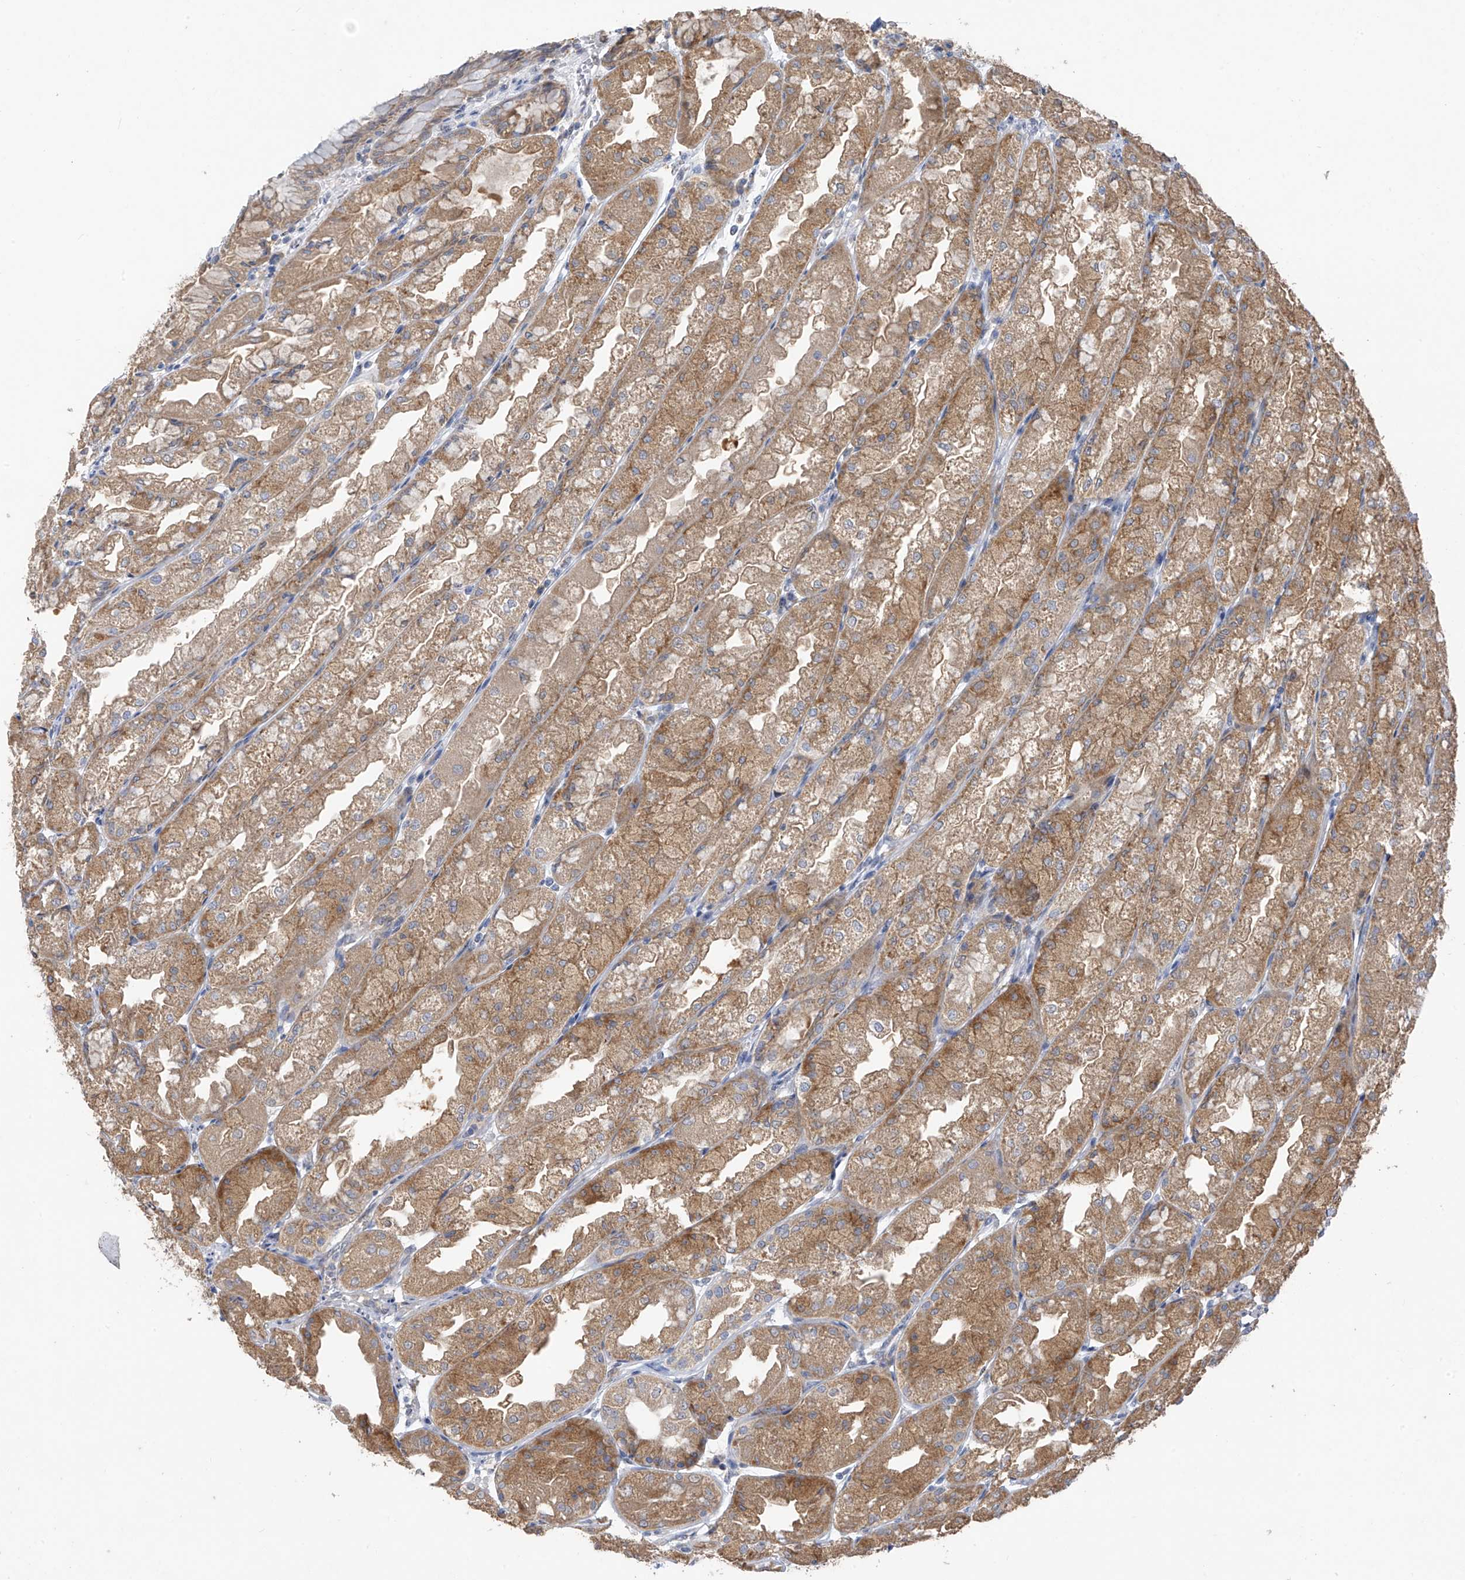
{"staining": {"intensity": "moderate", "quantity": ">75%", "location": "cytoplasmic/membranous"}, "tissue": "stomach", "cell_type": "Glandular cells", "image_type": "normal", "snomed": [{"axis": "morphology", "description": "Normal tissue, NOS"}, {"axis": "topography", "description": "Stomach, upper"}], "caption": "The photomicrograph reveals staining of normal stomach, revealing moderate cytoplasmic/membranous protein staining (brown color) within glandular cells.", "gene": "RPL4", "patient": {"sex": "male", "age": 47}}